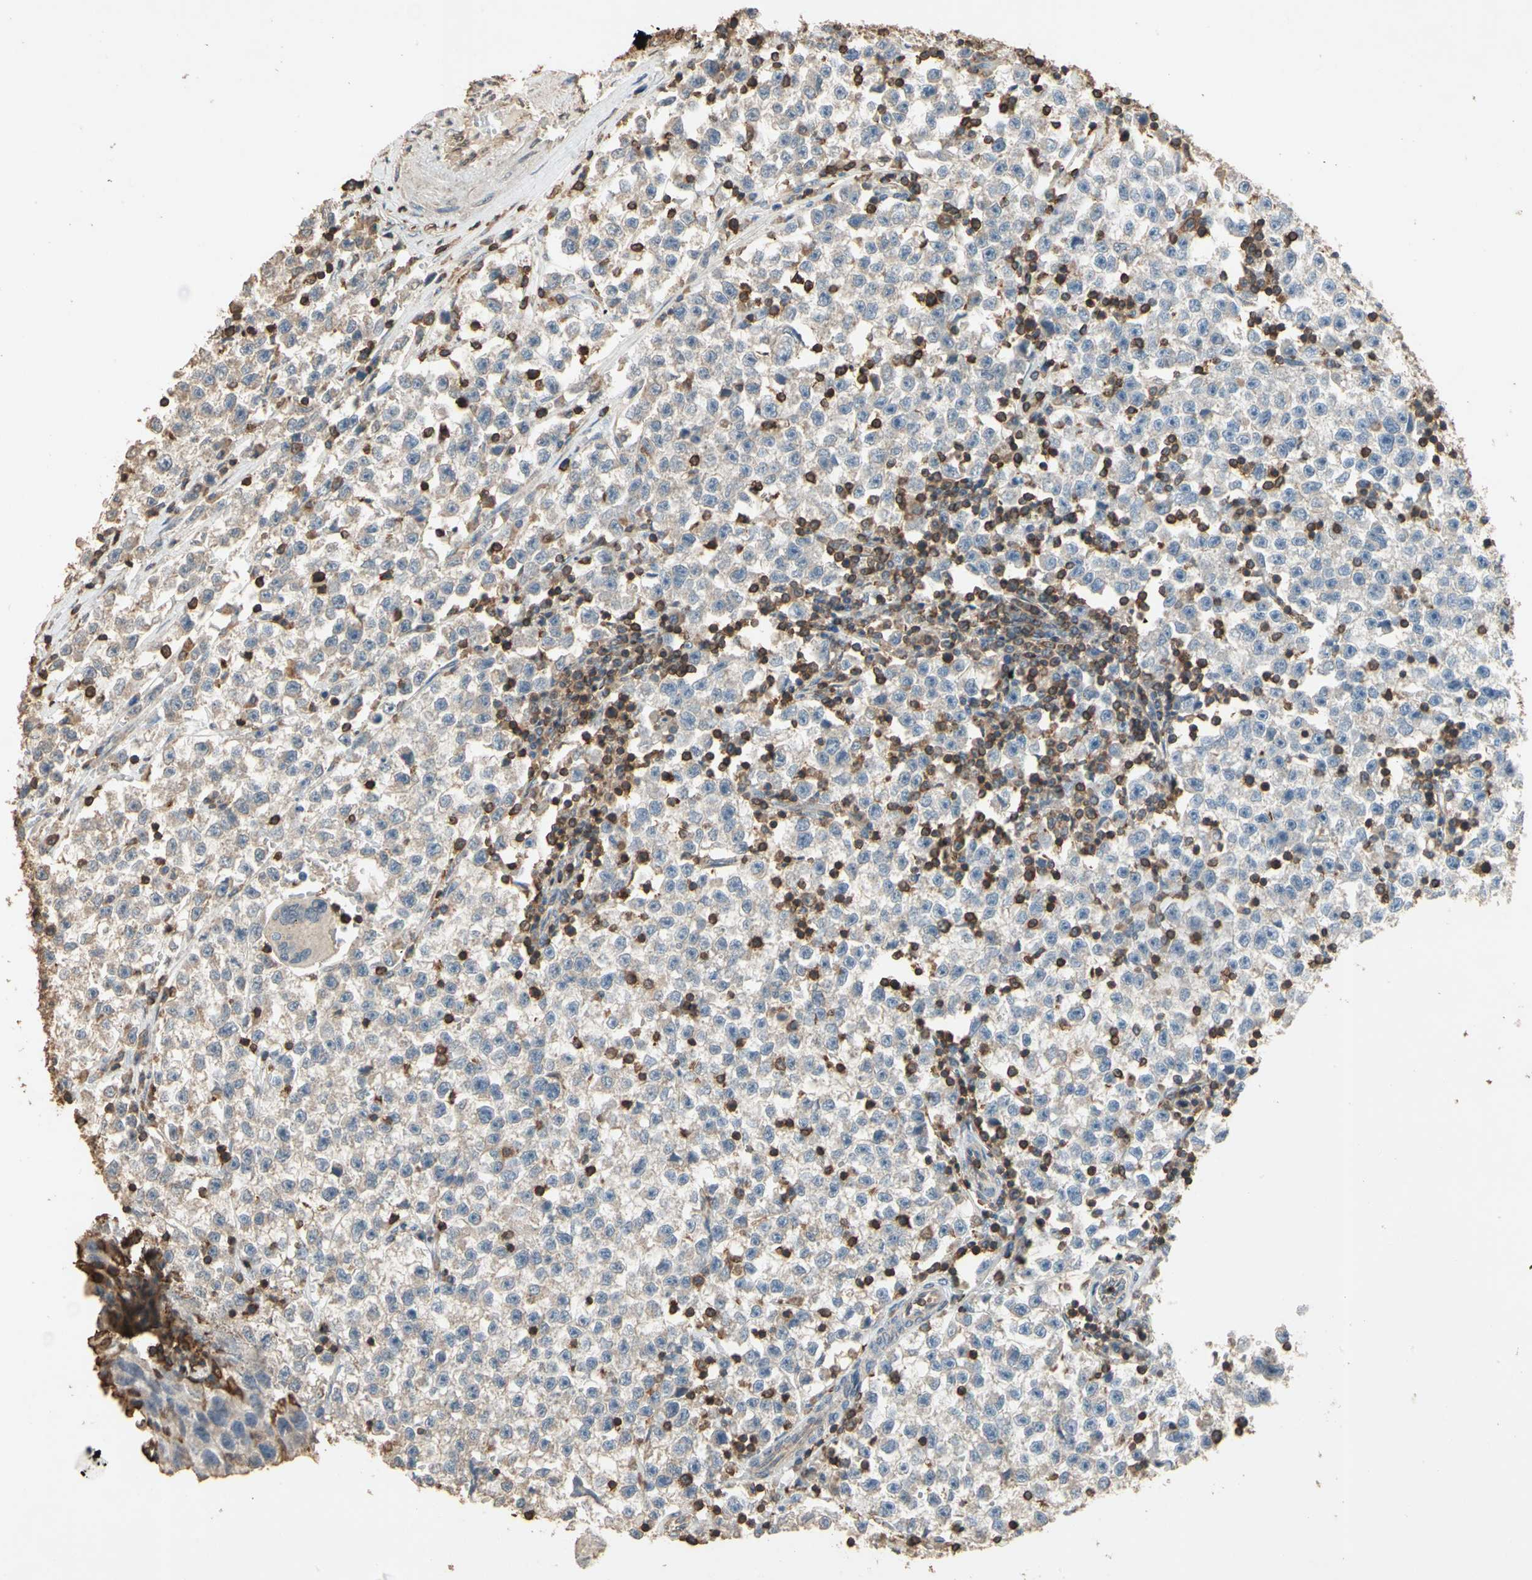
{"staining": {"intensity": "negative", "quantity": "none", "location": "none"}, "tissue": "testis cancer", "cell_type": "Tumor cells", "image_type": "cancer", "snomed": [{"axis": "morphology", "description": "Seminoma, NOS"}, {"axis": "topography", "description": "Testis"}], "caption": "This micrograph is of testis cancer stained with IHC to label a protein in brown with the nuclei are counter-stained blue. There is no positivity in tumor cells.", "gene": "MAP3K10", "patient": {"sex": "male", "age": 22}}